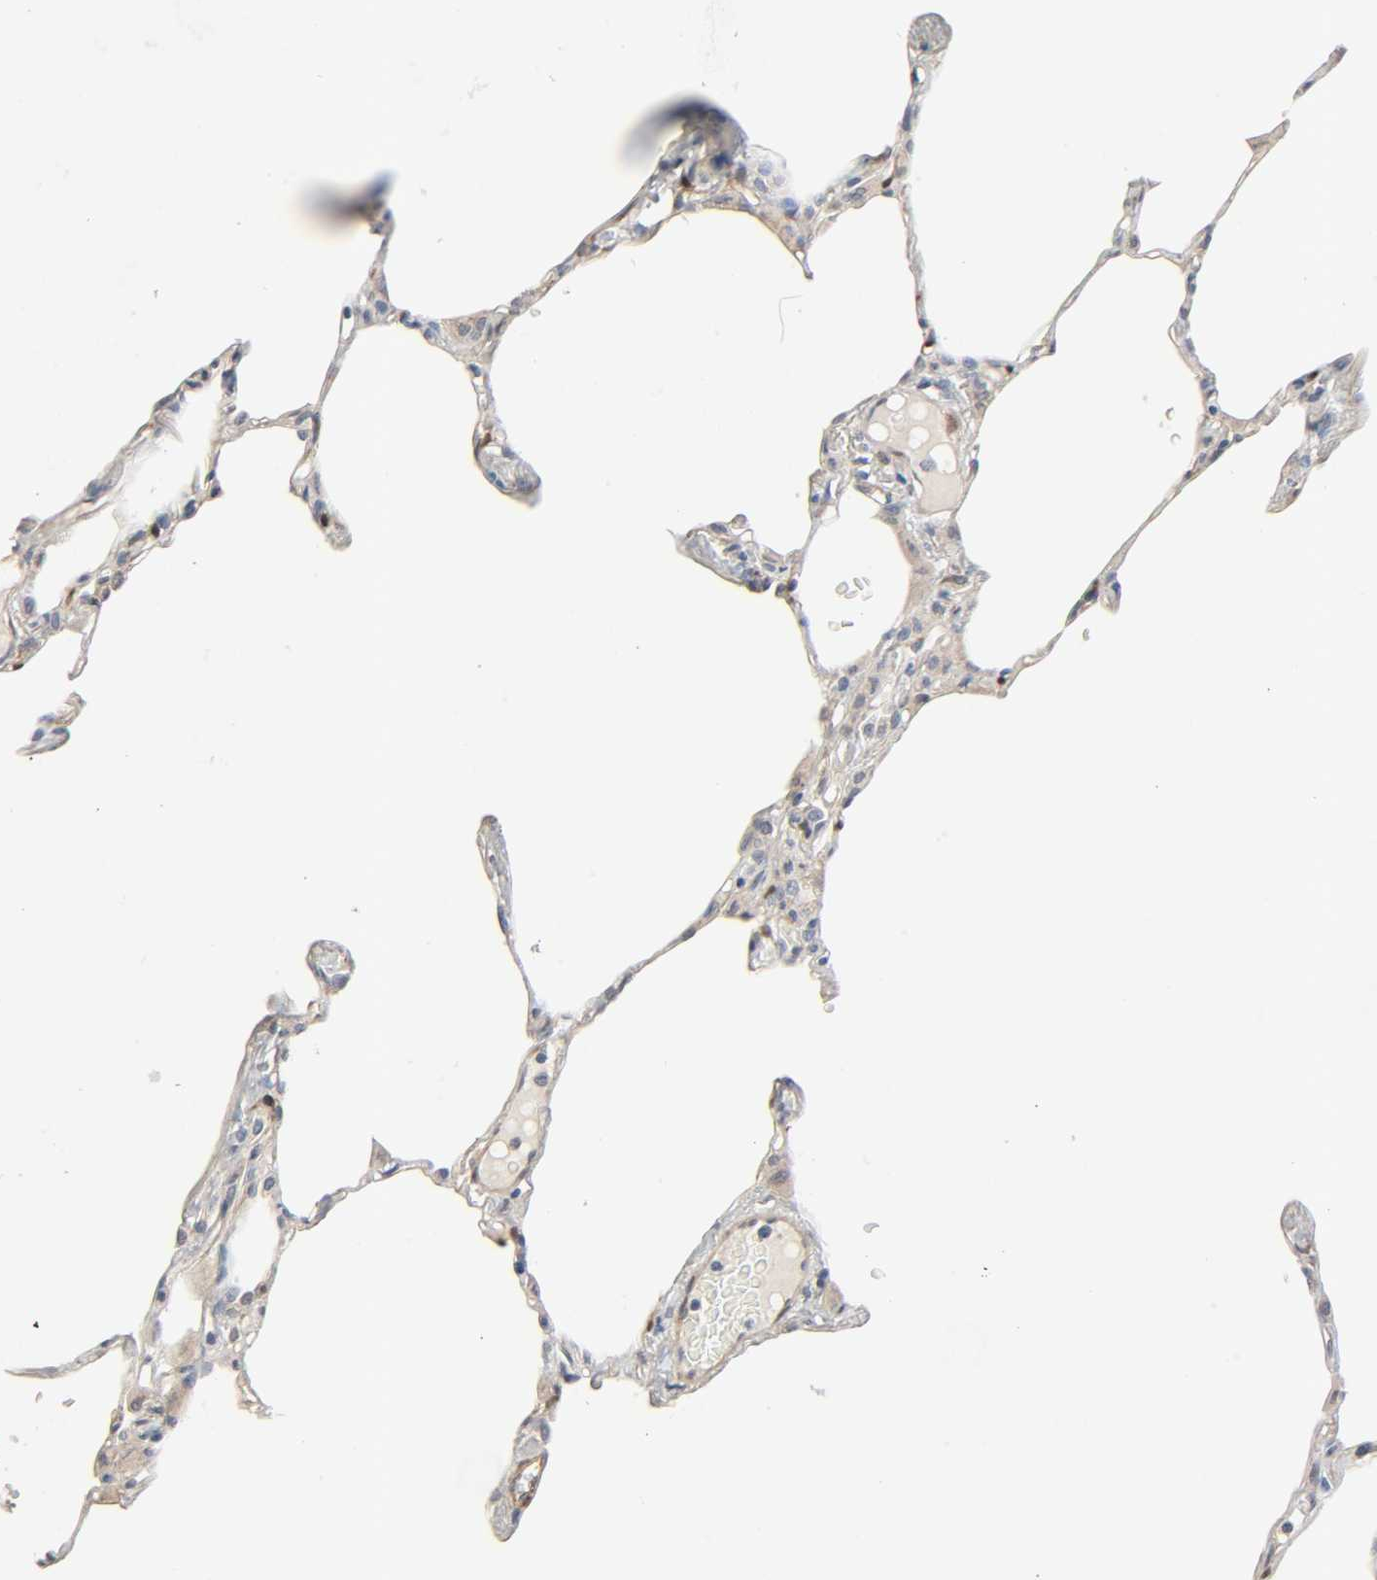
{"staining": {"intensity": "weak", "quantity": "25%-75%", "location": "cytoplasmic/membranous"}, "tissue": "lung", "cell_type": "Alveolar cells", "image_type": "normal", "snomed": [{"axis": "morphology", "description": "Normal tissue, NOS"}, {"axis": "topography", "description": "Lung"}], "caption": "Protein analysis of benign lung exhibits weak cytoplasmic/membranous expression in about 25%-75% of alveolar cells. The protein of interest is stained brown, and the nuclei are stained in blue (DAB (3,3'-diaminobenzidine) IHC with brightfield microscopy, high magnification).", "gene": "PTK2", "patient": {"sex": "female", "age": 49}}